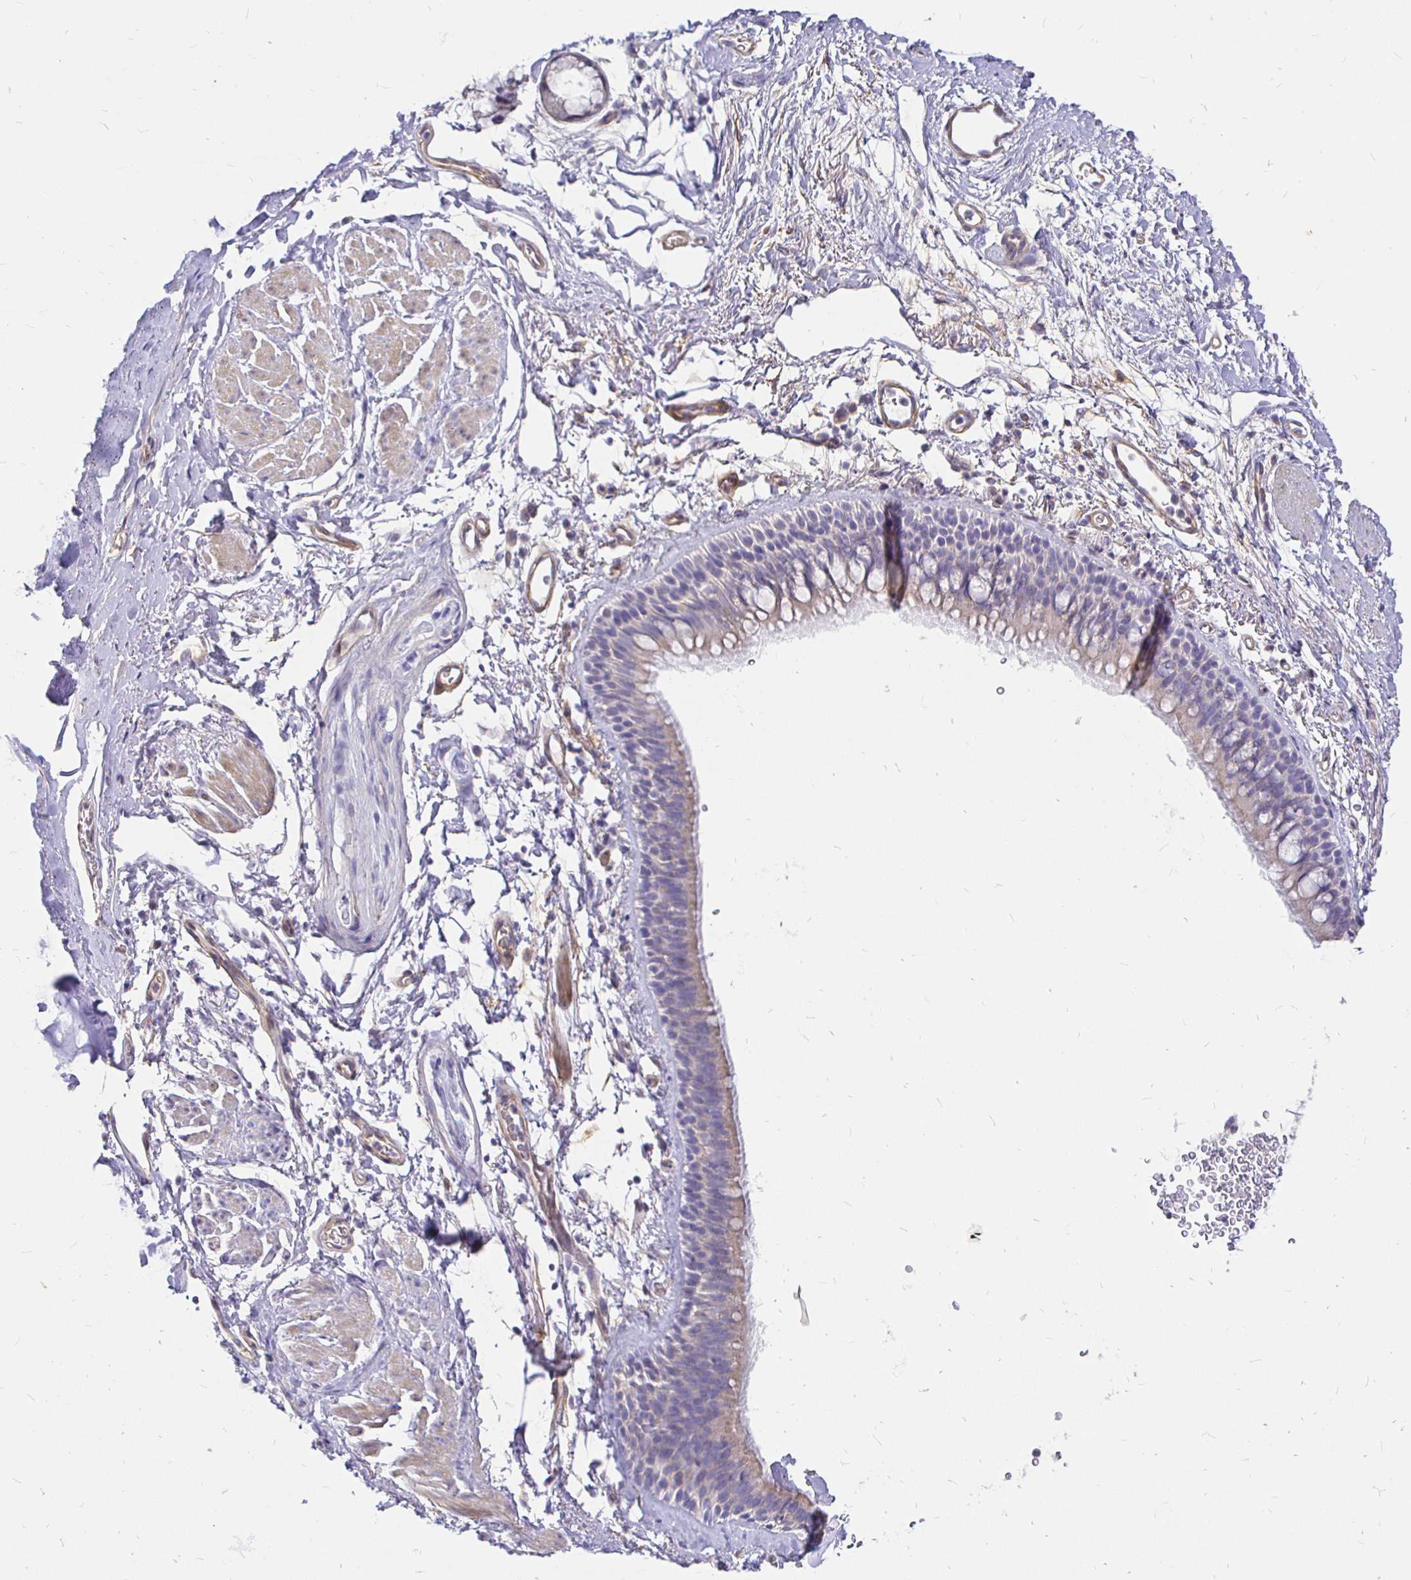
{"staining": {"intensity": "weak", "quantity": "25%-75%", "location": "cytoplasmic/membranous"}, "tissue": "adipose tissue", "cell_type": "Adipocytes", "image_type": "normal", "snomed": [{"axis": "morphology", "description": "Normal tissue, NOS"}, {"axis": "topography", "description": "Lymph node"}, {"axis": "topography", "description": "Cartilage tissue"}, {"axis": "topography", "description": "Bronchus"}], "caption": "Protein expression analysis of normal human adipose tissue reveals weak cytoplasmic/membranous expression in about 25%-75% of adipocytes. (DAB (3,3'-diaminobenzidine) IHC with brightfield microscopy, high magnification).", "gene": "PALM2AKAP2", "patient": {"sex": "female", "age": 70}}